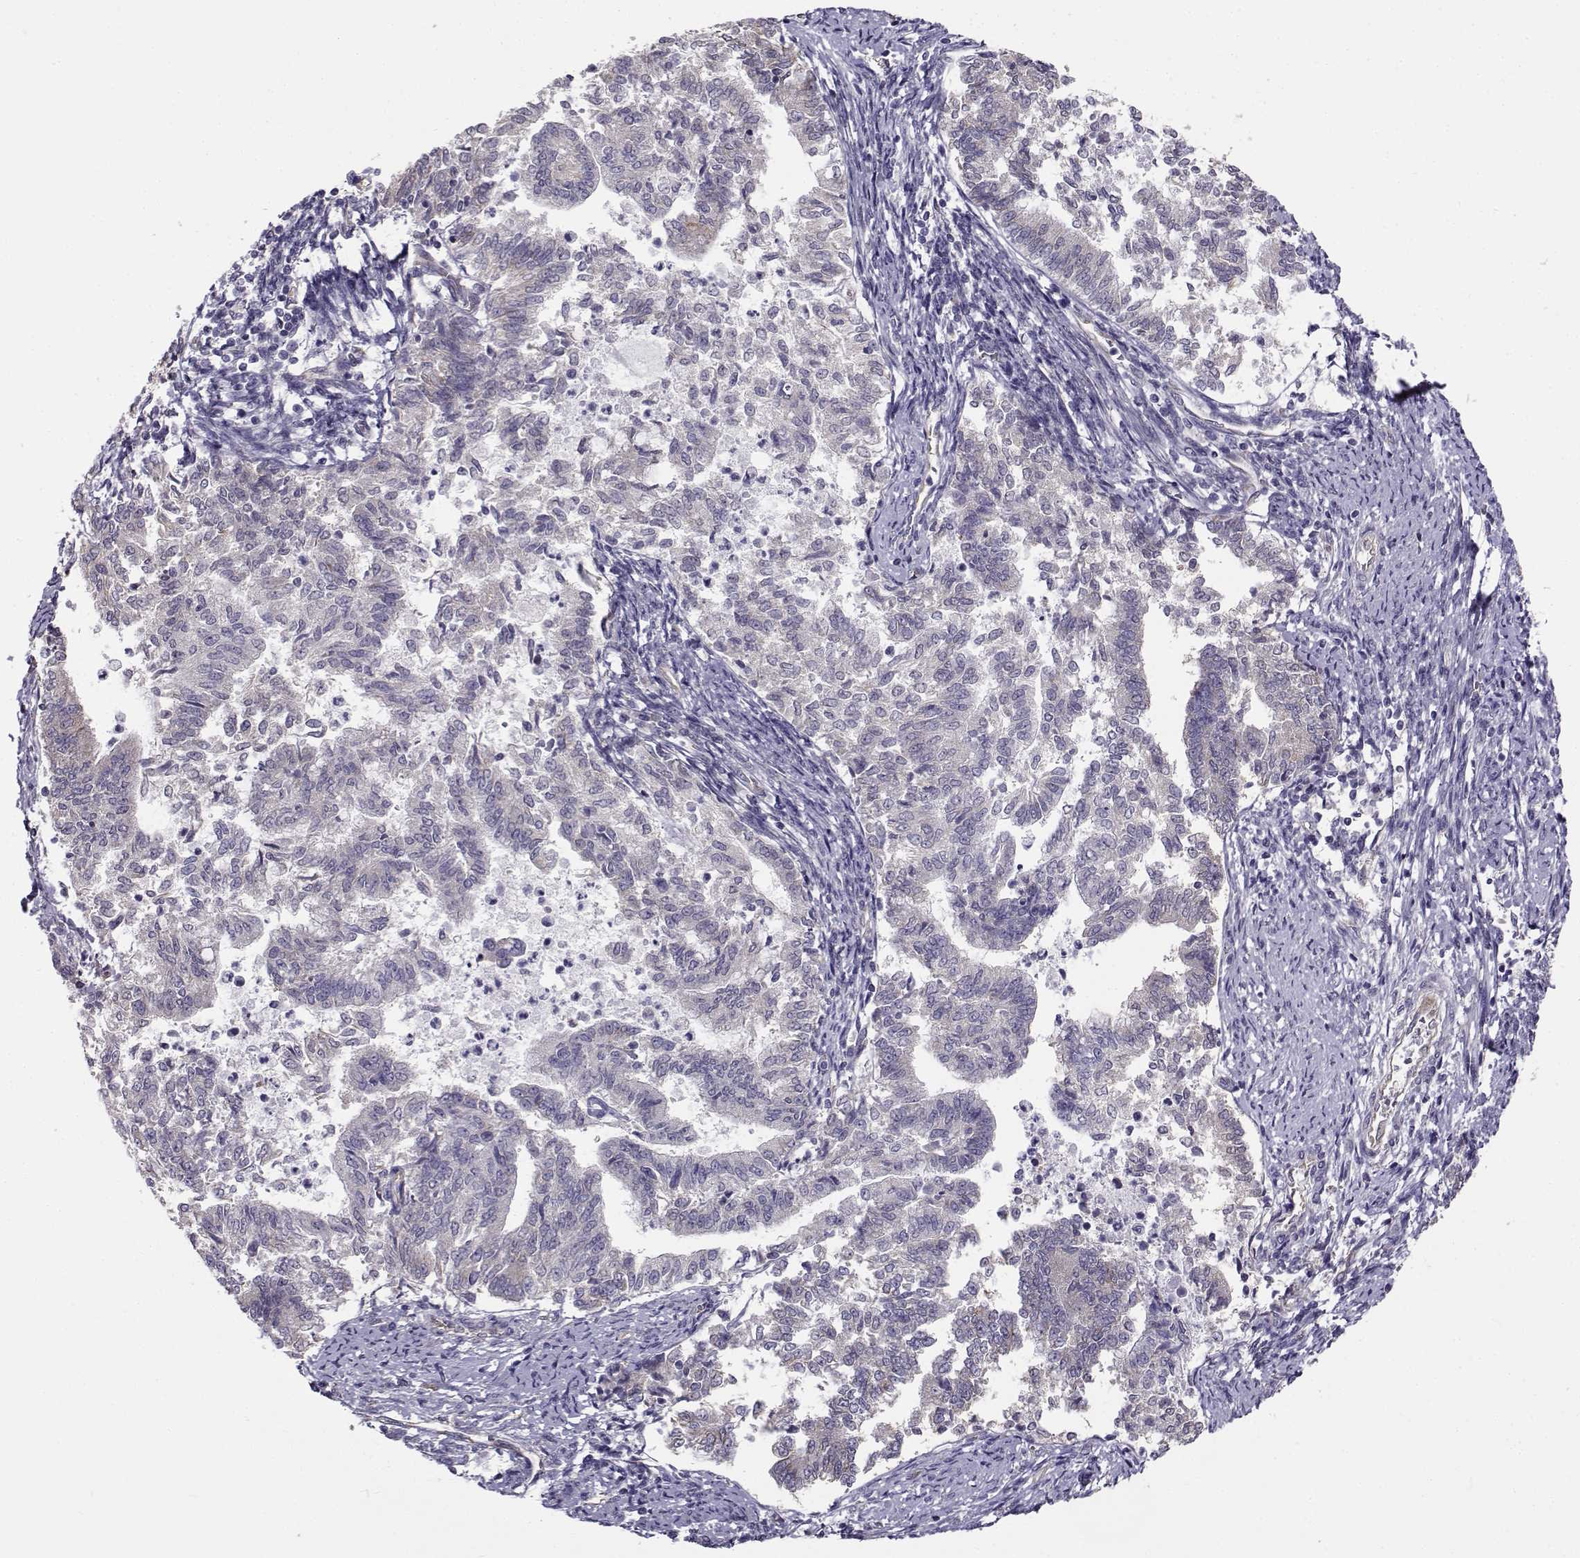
{"staining": {"intensity": "negative", "quantity": "none", "location": "none"}, "tissue": "endometrial cancer", "cell_type": "Tumor cells", "image_type": "cancer", "snomed": [{"axis": "morphology", "description": "Adenocarcinoma, NOS"}, {"axis": "topography", "description": "Endometrium"}], "caption": "An image of endometrial cancer (adenocarcinoma) stained for a protein reveals no brown staining in tumor cells.", "gene": "BEND6", "patient": {"sex": "female", "age": 65}}